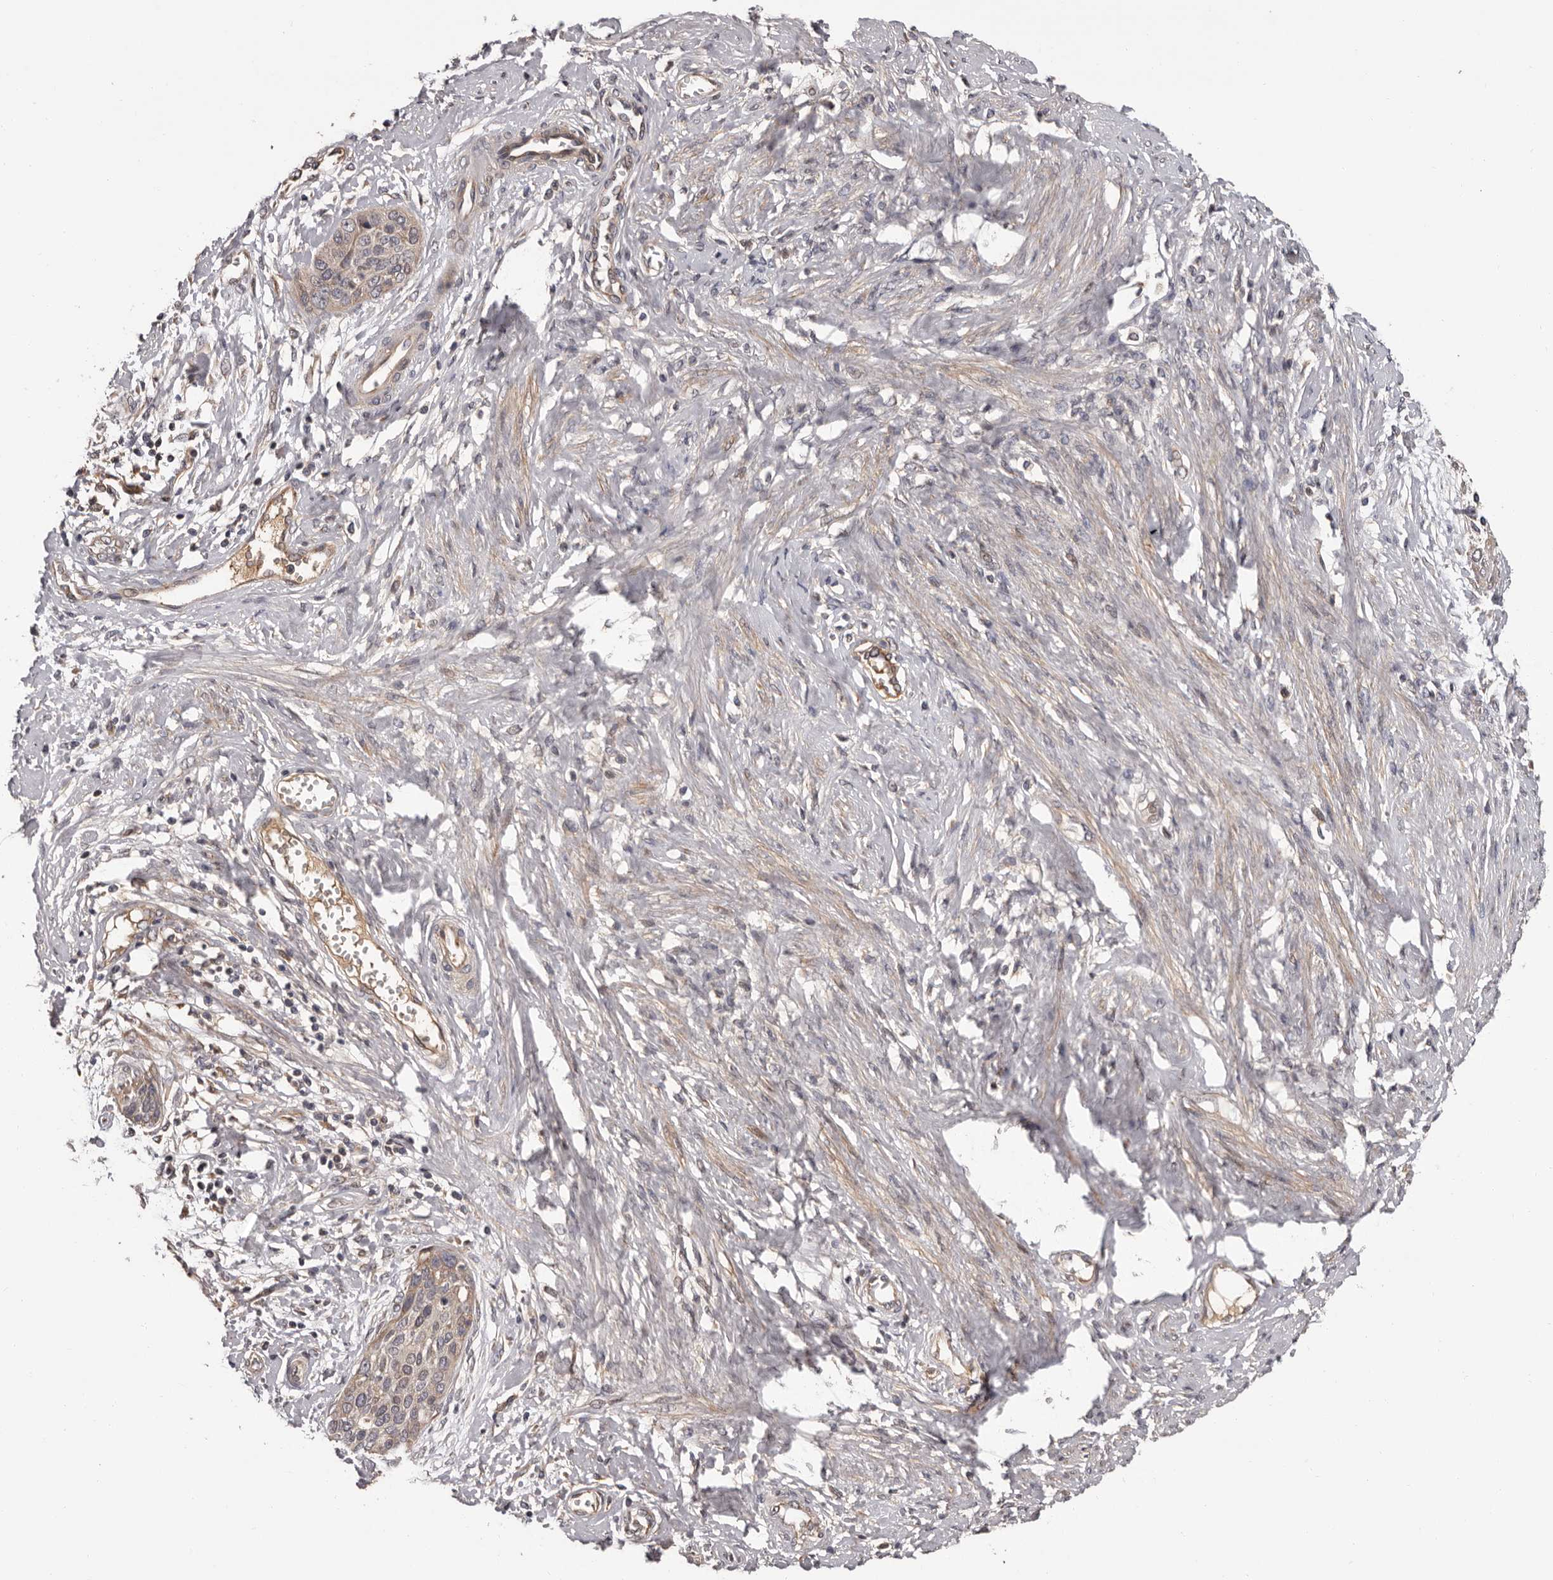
{"staining": {"intensity": "weak", "quantity": "<25%", "location": "cytoplasmic/membranous"}, "tissue": "cervical cancer", "cell_type": "Tumor cells", "image_type": "cancer", "snomed": [{"axis": "morphology", "description": "Squamous cell carcinoma, NOS"}, {"axis": "topography", "description": "Cervix"}], "caption": "High magnification brightfield microscopy of squamous cell carcinoma (cervical) stained with DAB (3,3'-diaminobenzidine) (brown) and counterstained with hematoxylin (blue): tumor cells show no significant staining. The staining is performed using DAB brown chromogen with nuclei counter-stained in using hematoxylin.", "gene": "PRKD1", "patient": {"sex": "female", "age": 37}}